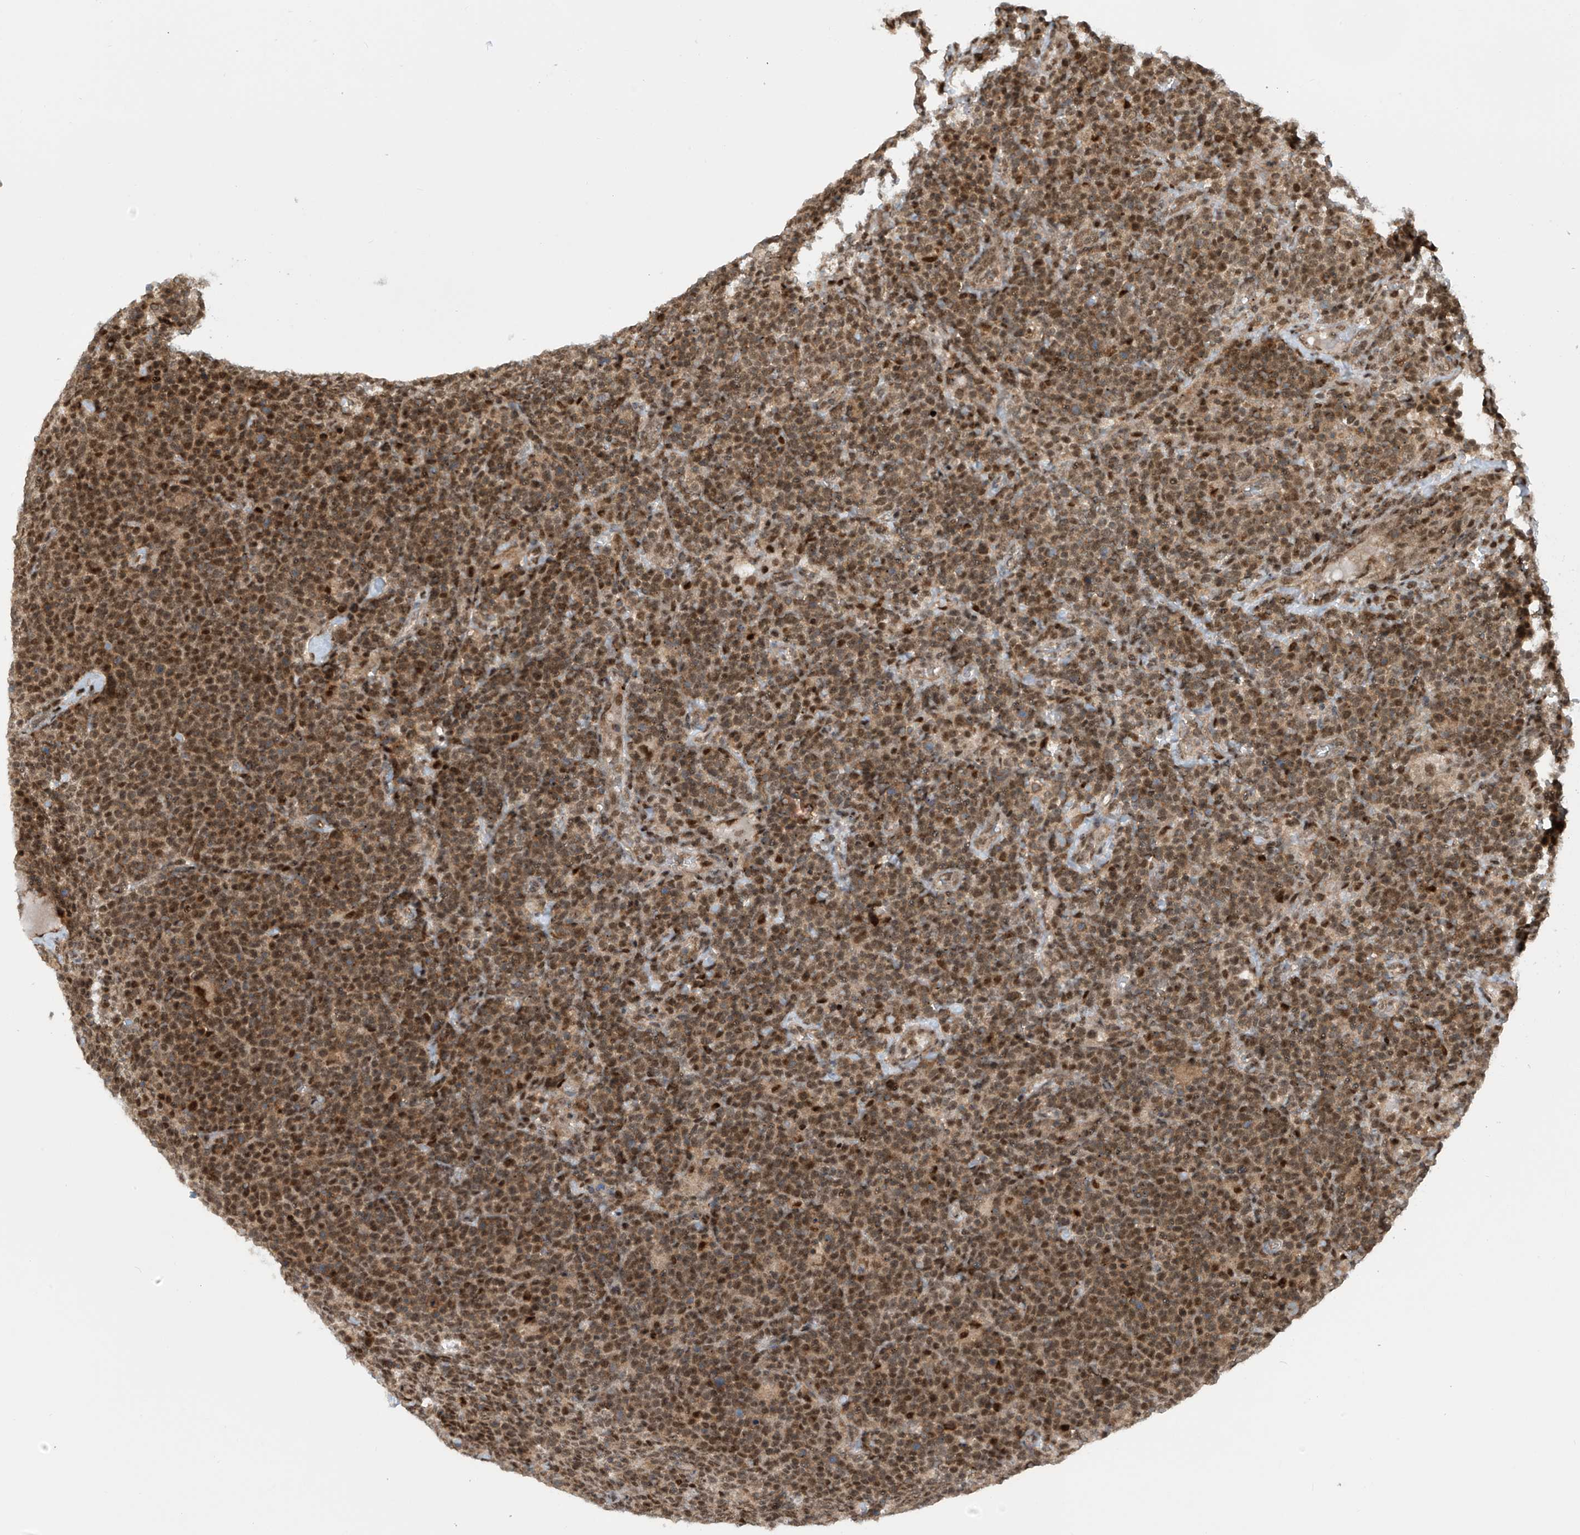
{"staining": {"intensity": "moderate", "quantity": ">75%", "location": "cytoplasmic/membranous,nuclear"}, "tissue": "lymphoma", "cell_type": "Tumor cells", "image_type": "cancer", "snomed": [{"axis": "morphology", "description": "Malignant lymphoma, non-Hodgkin's type, High grade"}, {"axis": "topography", "description": "Lymph node"}], "caption": "Protein staining reveals moderate cytoplasmic/membranous and nuclear positivity in about >75% of tumor cells in lymphoma.", "gene": "LAGE3", "patient": {"sex": "male", "age": 61}}